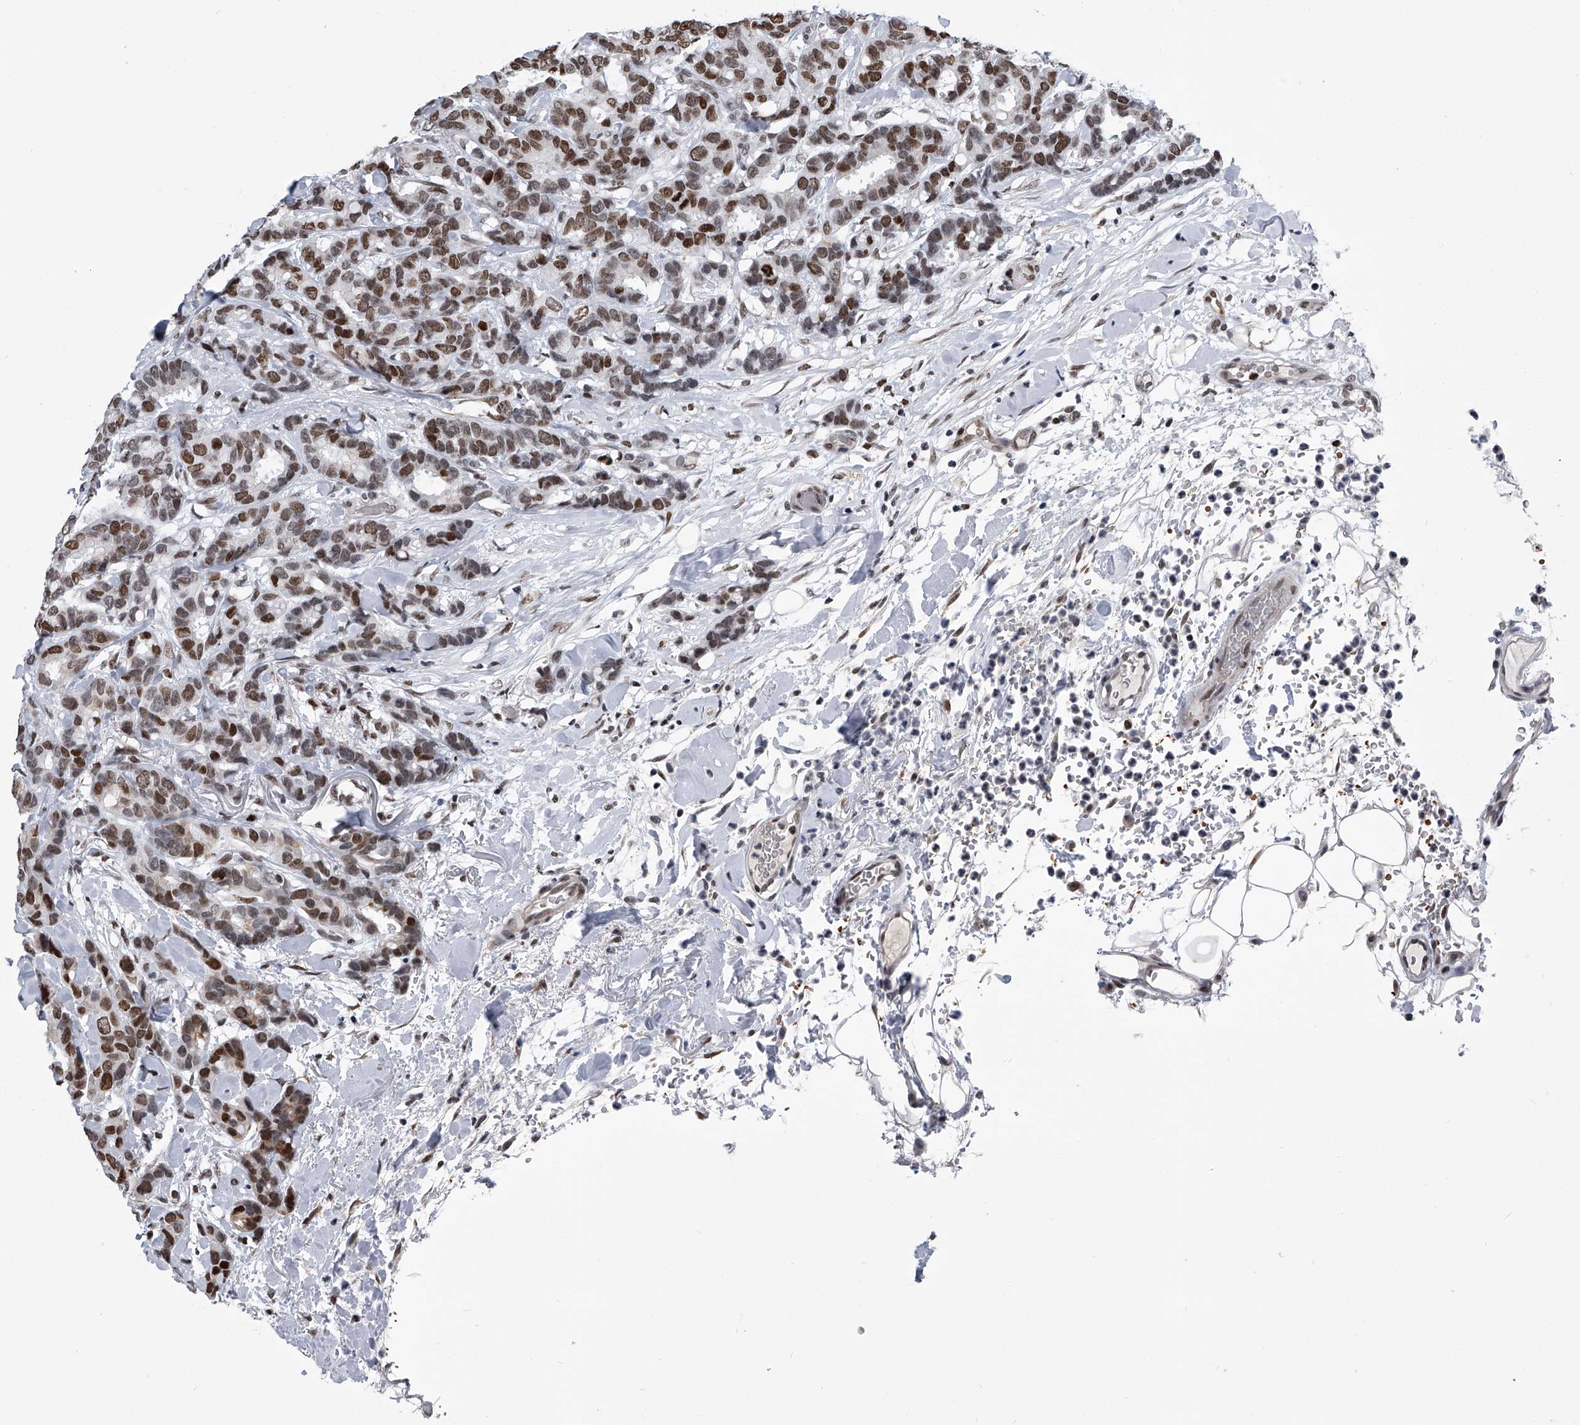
{"staining": {"intensity": "moderate", "quantity": ">75%", "location": "nuclear"}, "tissue": "breast cancer", "cell_type": "Tumor cells", "image_type": "cancer", "snomed": [{"axis": "morphology", "description": "Duct carcinoma"}, {"axis": "topography", "description": "Breast"}], "caption": "Breast cancer (intraductal carcinoma) stained for a protein displays moderate nuclear positivity in tumor cells.", "gene": "SIM2", "patient": {"sex": "female", "age": 87}}